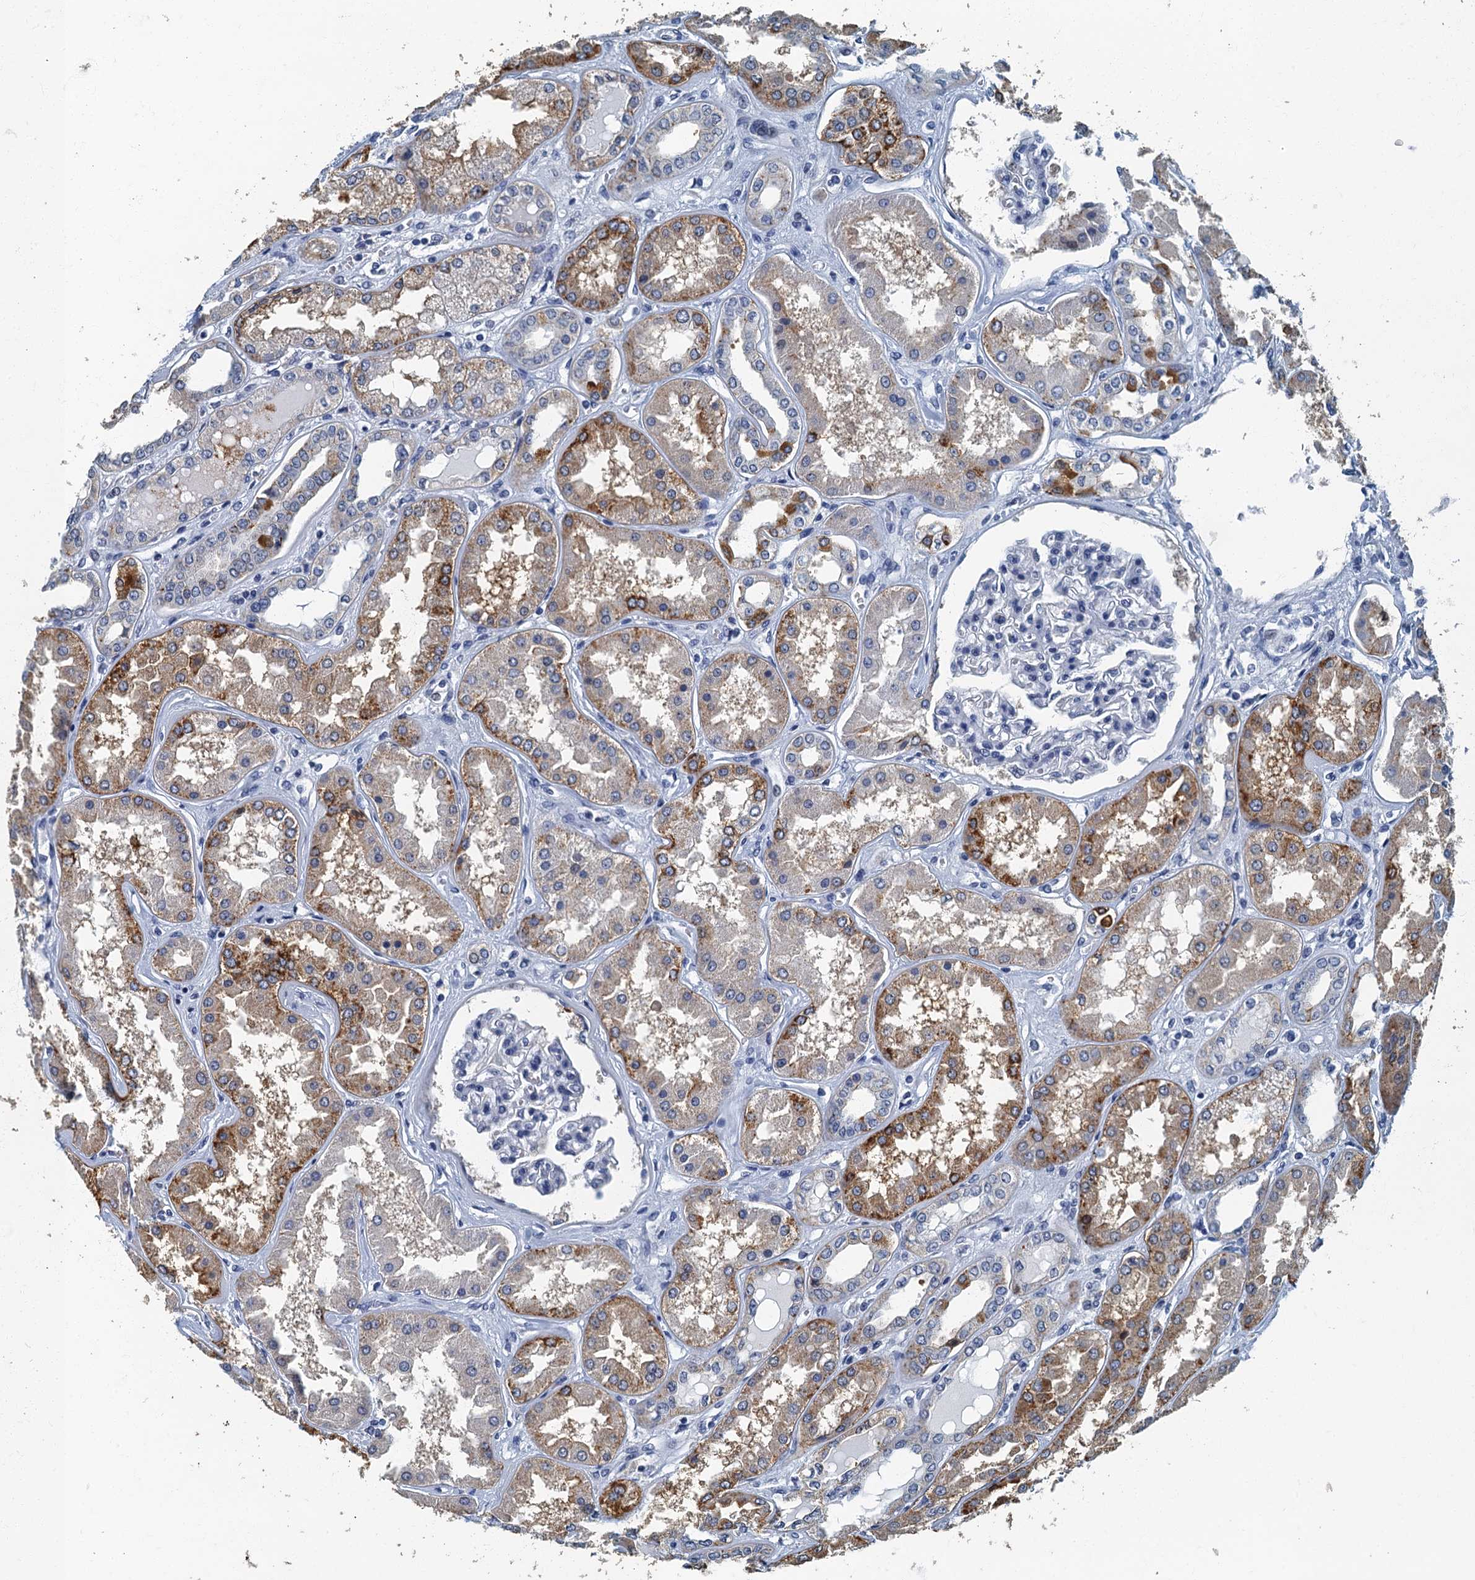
{"staining": {"intensity": "negative", "quantity": "none", "location": "none"}, "tissue": "kidney", "cell_type": "Cells in glomeruli", "image_type": "normal", "snomed": [{"axis": "morphology", "description": "Normal tissue, NOS"}, {"axis": "topography", "description": "Kidney"}], "caption": "Photomicrograph shows no protein positivity in cells in glomeruli of unremarkable kidney.", "gene": "GADL1", "patient": {"sex": "female", "age": 56}}